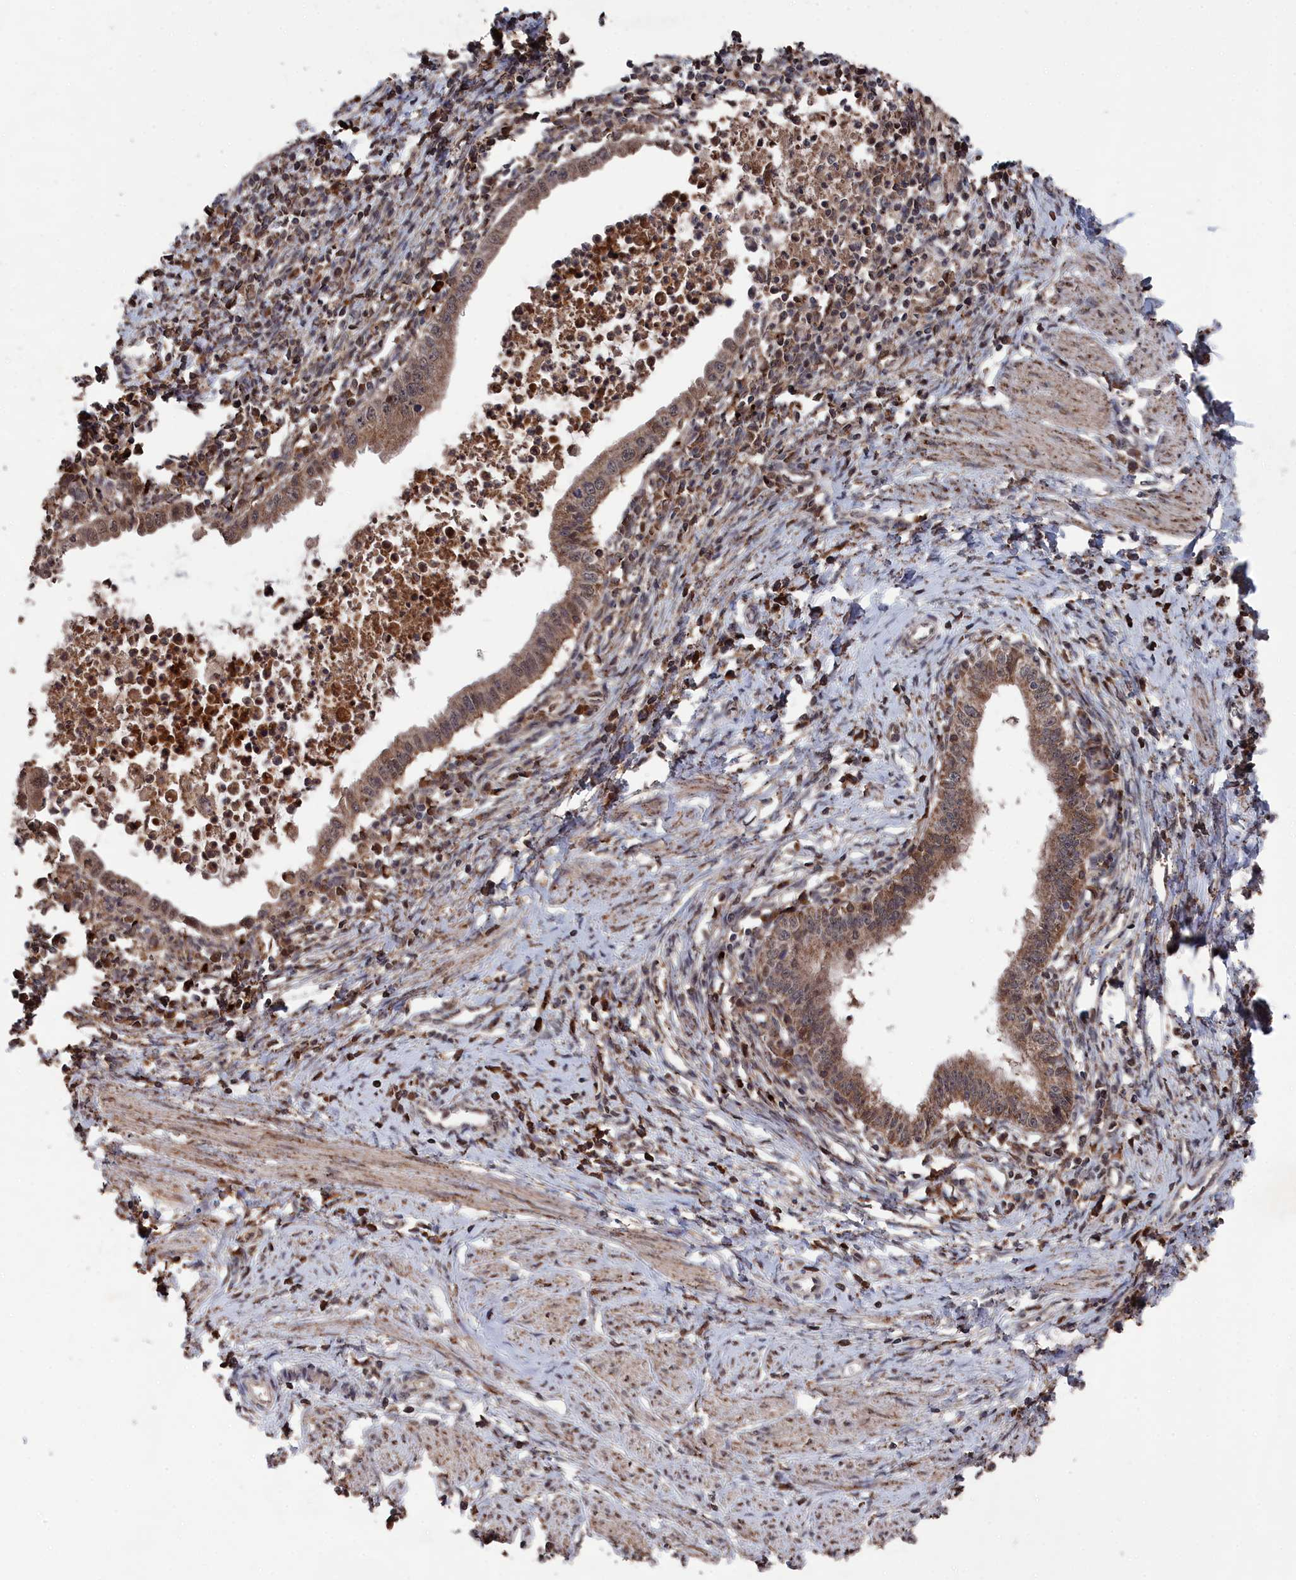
{"staining": {"intensity": "moderate", "quantity": ">75%", "location": "cytoplasmic/membranous,nuclear"}, "tissue": "cervical cancer", "cell_type": "Tumor cells", "image_type": "cancer", "snomed": [{"axis": "morphology", "description": "Adenocarcinoma, NOS"}, {"axis": "topography", "description": "Cervix"}], "caption": "Protein expression analysis of adenocarcinoma (cervical) exhibits moderate cytoplasmic/membranous and nuclear expression in about >75% of tumor cells. Immunohistochemistry (ihc) stains the protein in brown and the nuclei are stained blue.", "gene": "CEACAM21", "patient": {"sex": "female", "age": 36}}